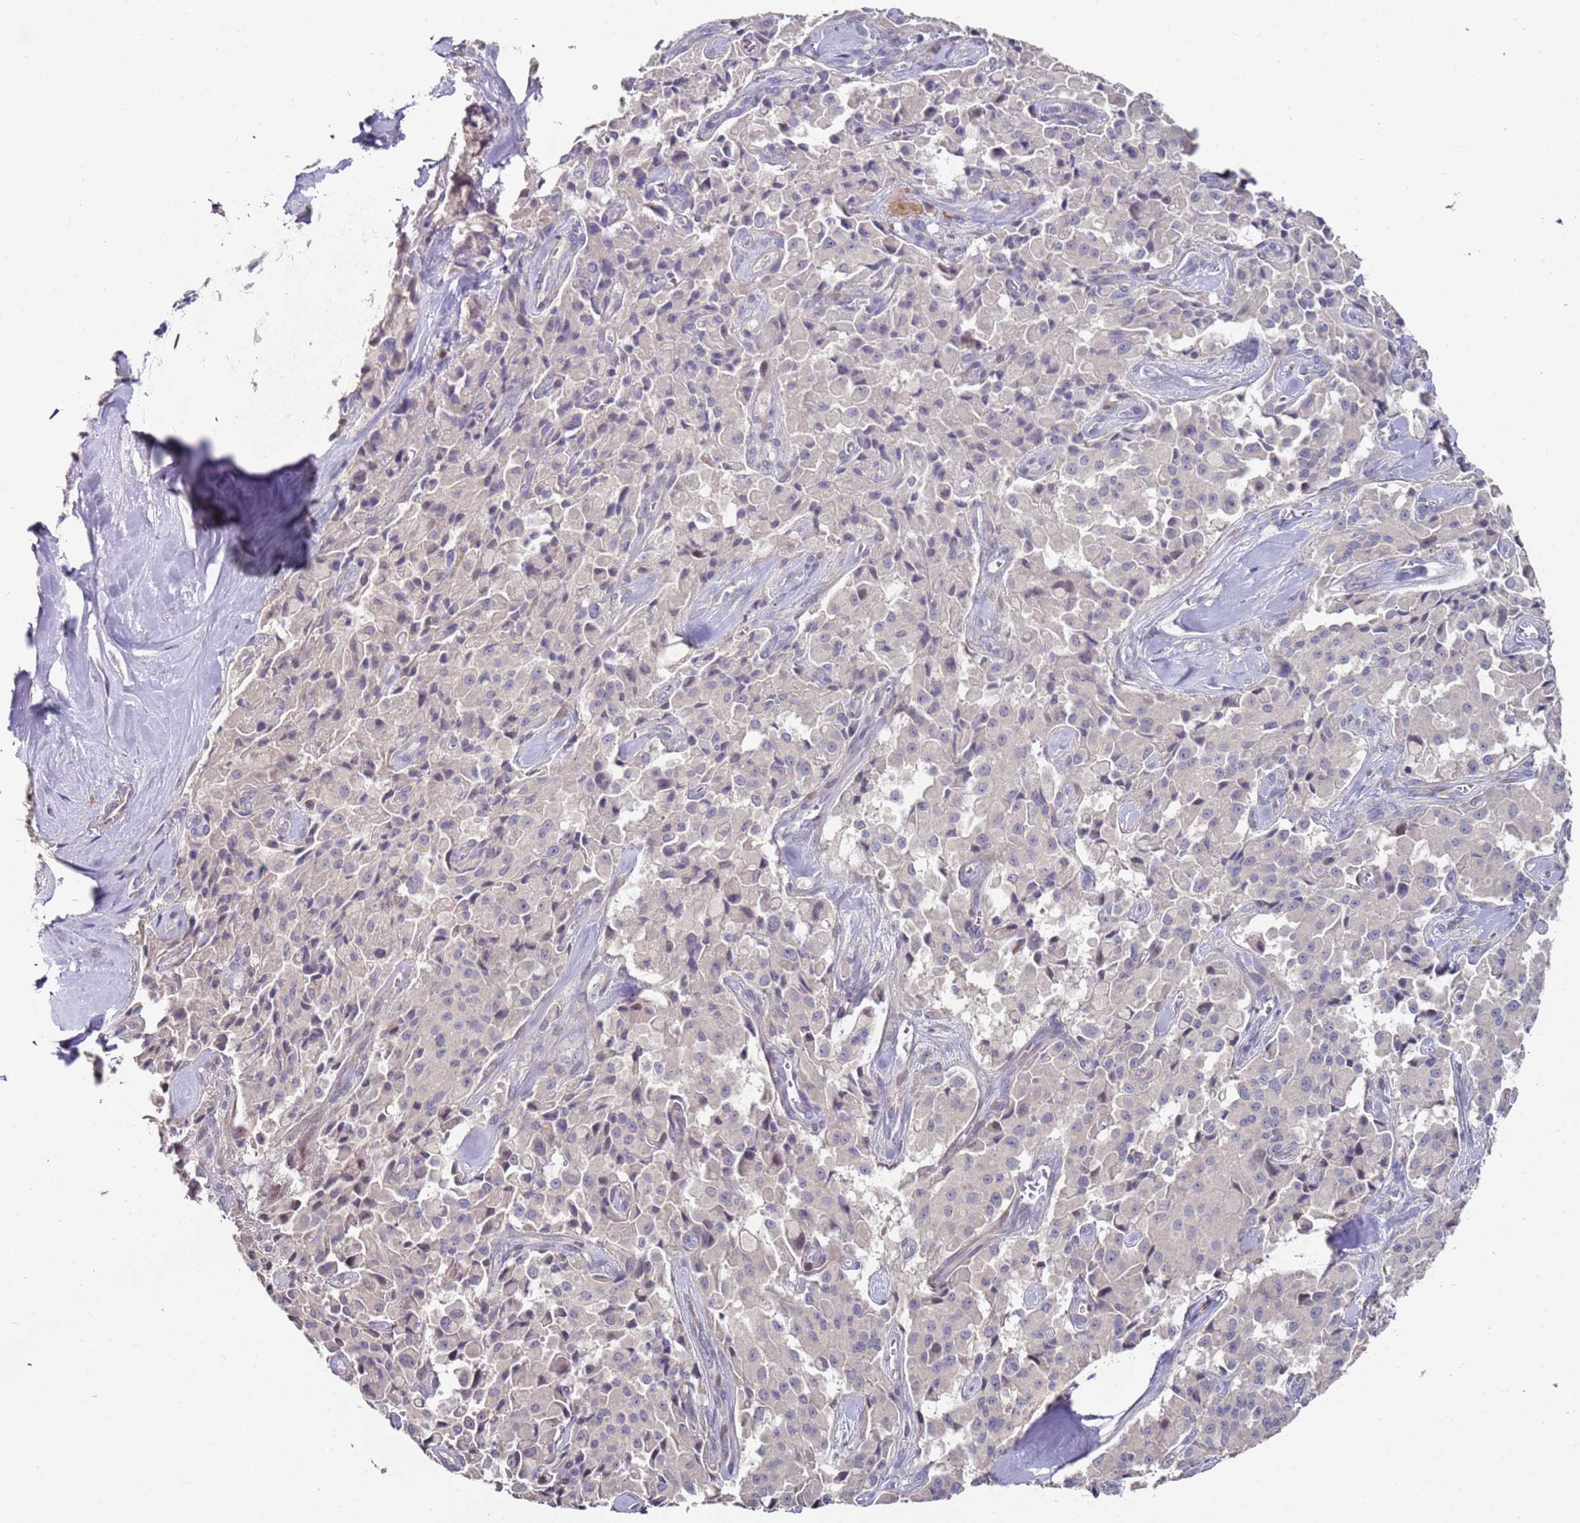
{"staining": {"intensity": "negative", "quantity": "none", "location": "none"}, "tissue": "pancreatic cancer", "cell_type": "Tumor cells", "image_type": "cancer", "snomed": [{"axis": "morphology", "description": "Adenocarcinoma, NOS"}, {"axis": "topography", "description": "Pancreas"}], "caption": "DAB (3,3'-diaminobenzidine) immunohistochemical staining of pancreatic cancer reveals no significant staining in tumor cells.", "gene": "LACC1", "patient": {"sex": "male", "age": 65}}